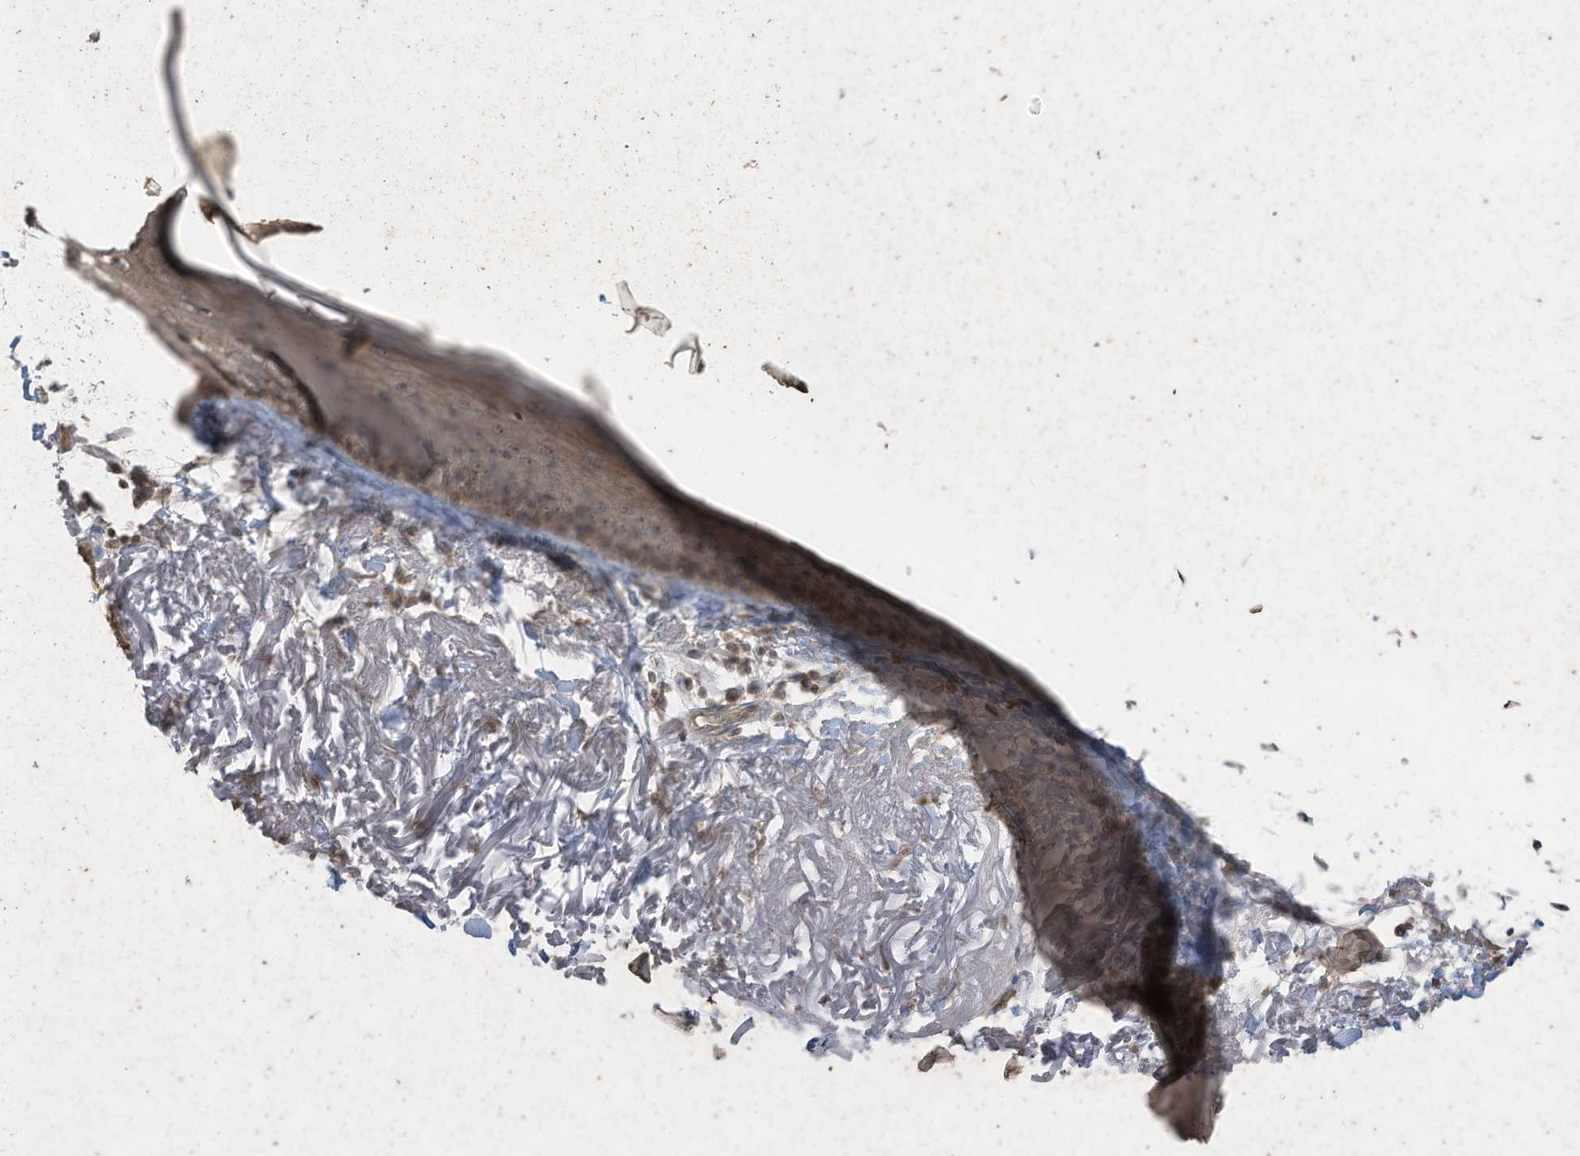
{"staining": {"intensity": "weak", "quantity": "25%-75%", "location": "cytoplasmic/membranous"}, "tissue": "skin", "cell_type": "Fibroblasts", "image_type": "normal", "snomed": [{"axis": "morphology", "description": "Normal tissue, NOS"}, {"axis": "topography", "description": "Skin"}, {"axis": "topography", "description": "Skeletal muscle"}], "caption": "Fibroblasts reveal low levels of weak cytoplasmic/membranous expression in approximately 25%-75% of cells in benign human skin. The staining is performed using DAB brown chromogen to label protein expression. The nuclei are counter-stained blue using hematoxylin.", "gene": "MATN2", "patient": {"sex": "male", "age": 83}}